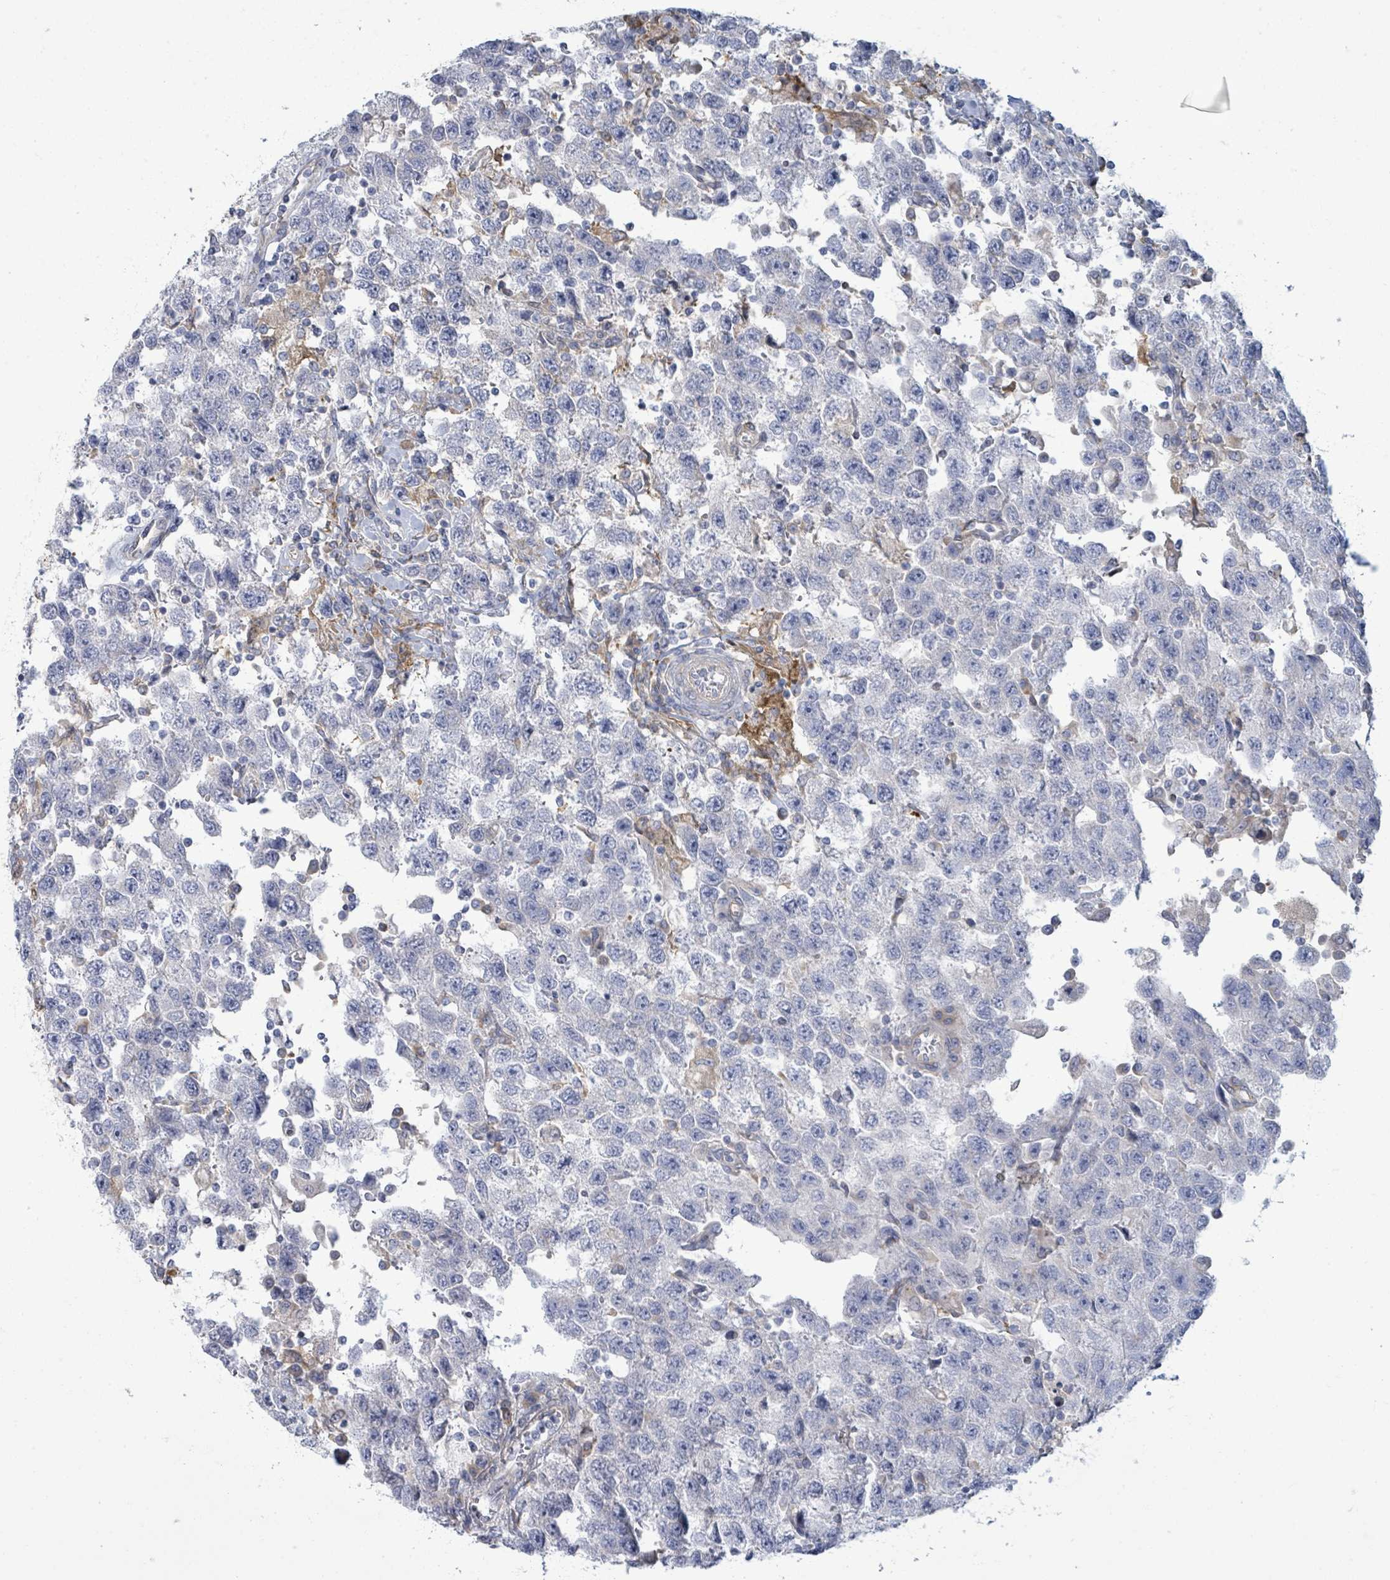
{"staining": {"intensity": "negative", "quantity": "none", "location": "none"}, "tissue": "testis cancer", "cell_type": "Tumor cells", "image_type": "cancer", "snomed": [{"axis": "morphology", "description": "Seminoma, NOS"}, {"axis": "topography", "description": "Testis"}], "caption": "Immunohistochemical staining of testis cancer reveals no significant positivity in tumor cells.", "gene": "COL13A1", "patient": {"sex": "male", "age": 41}}